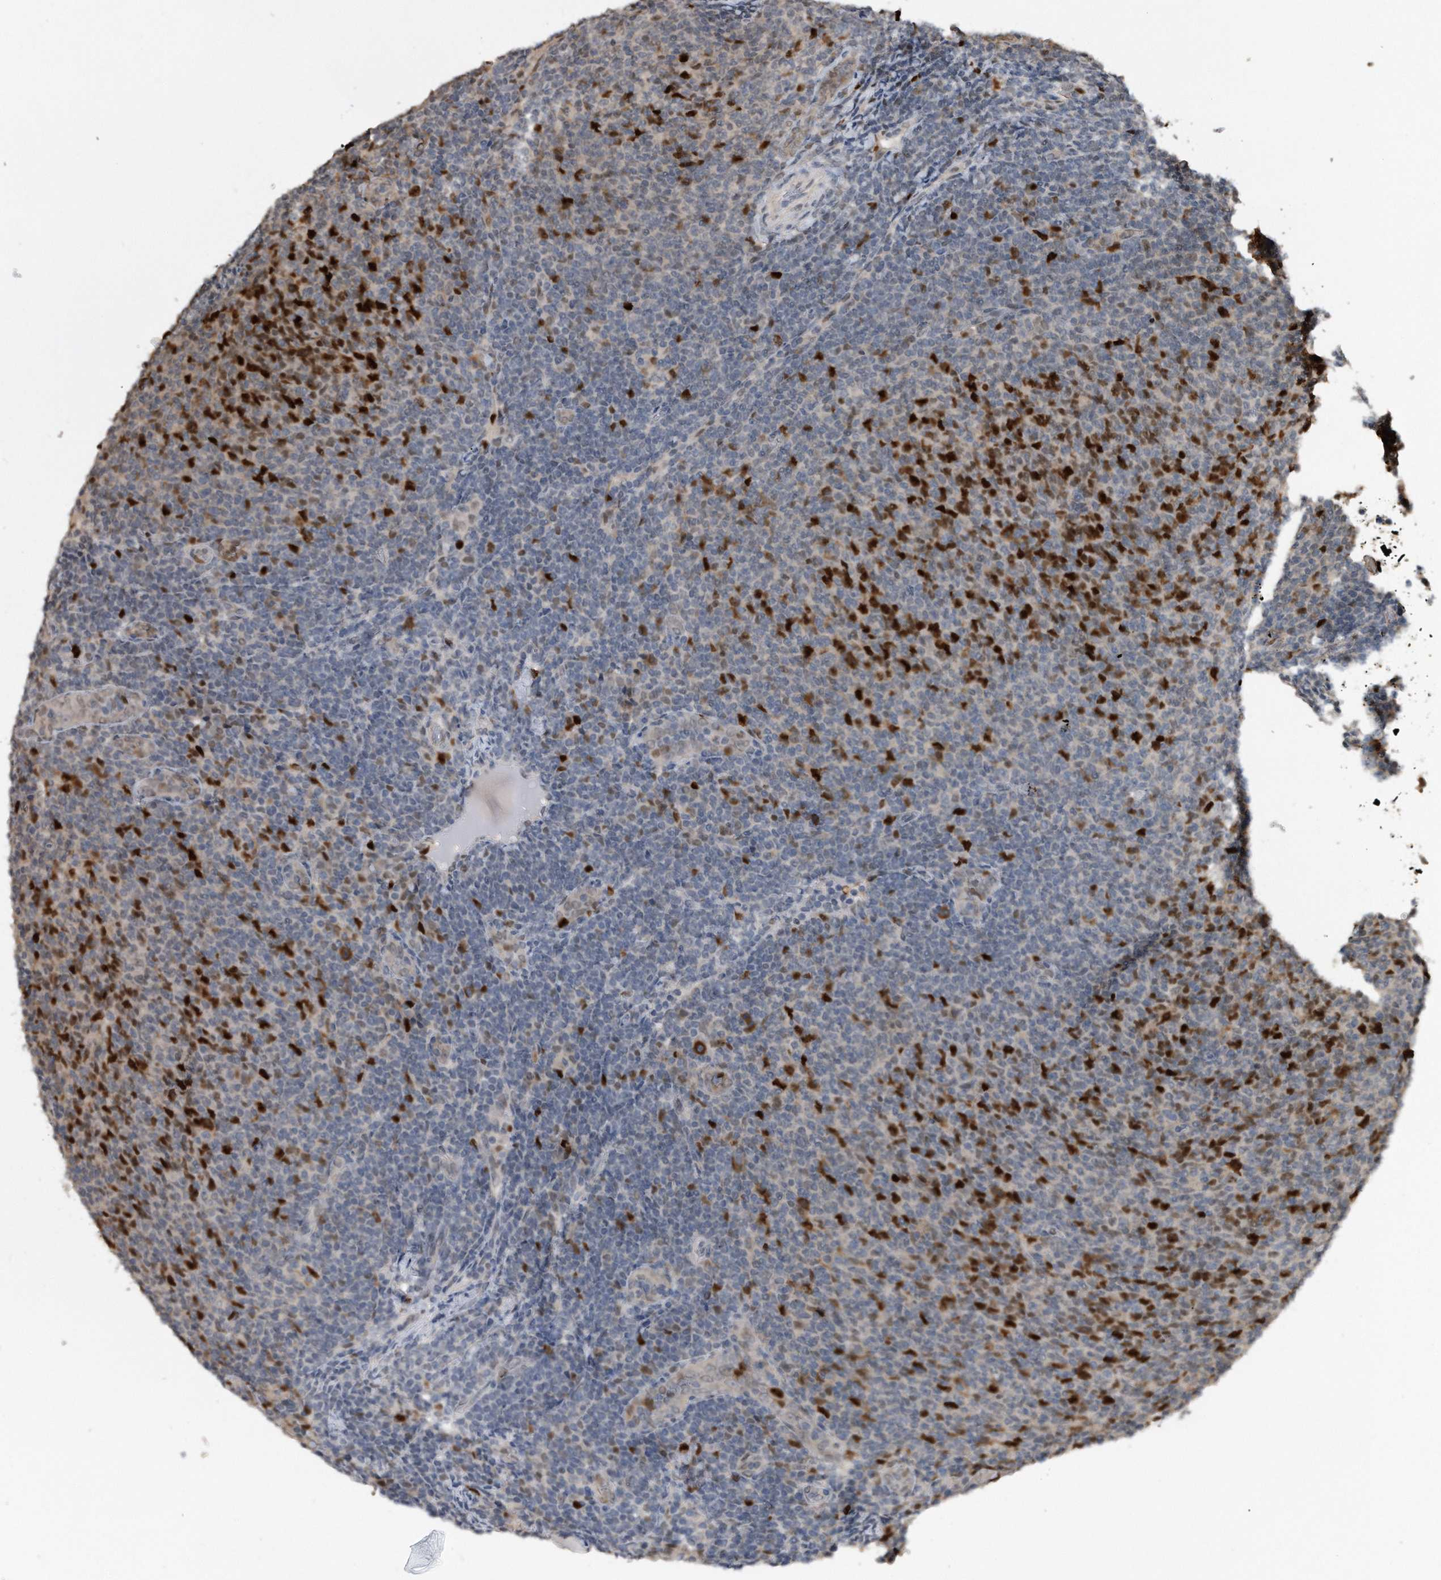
{"staining": {"intensity": "strong", "quantity": "<25%", "location": "nuclear"}, "tissue": "lymphoma", "cell_type": "Tumor cells", "image_type": "cancer", "snomed": [{"axis": "morphology", "description": "Malignant lymphoma, non-Hodgkin's type, Low grade"}, {"axis": "topography", "description": "Lymph node"}], "caption": "IHC staining of lymphoma, which displays medium levels of strong nuclear positivity in about <25% of tumor cells indicating strong nuclear protein staining. The staining was performed using DAB (3,3'-diaminobenzidine) (brown) for protein detection and nuclei were counterstained in hematoxylin (blue).", "gene": "PCNA", "patient": {"sex": "male", "age": 66}}